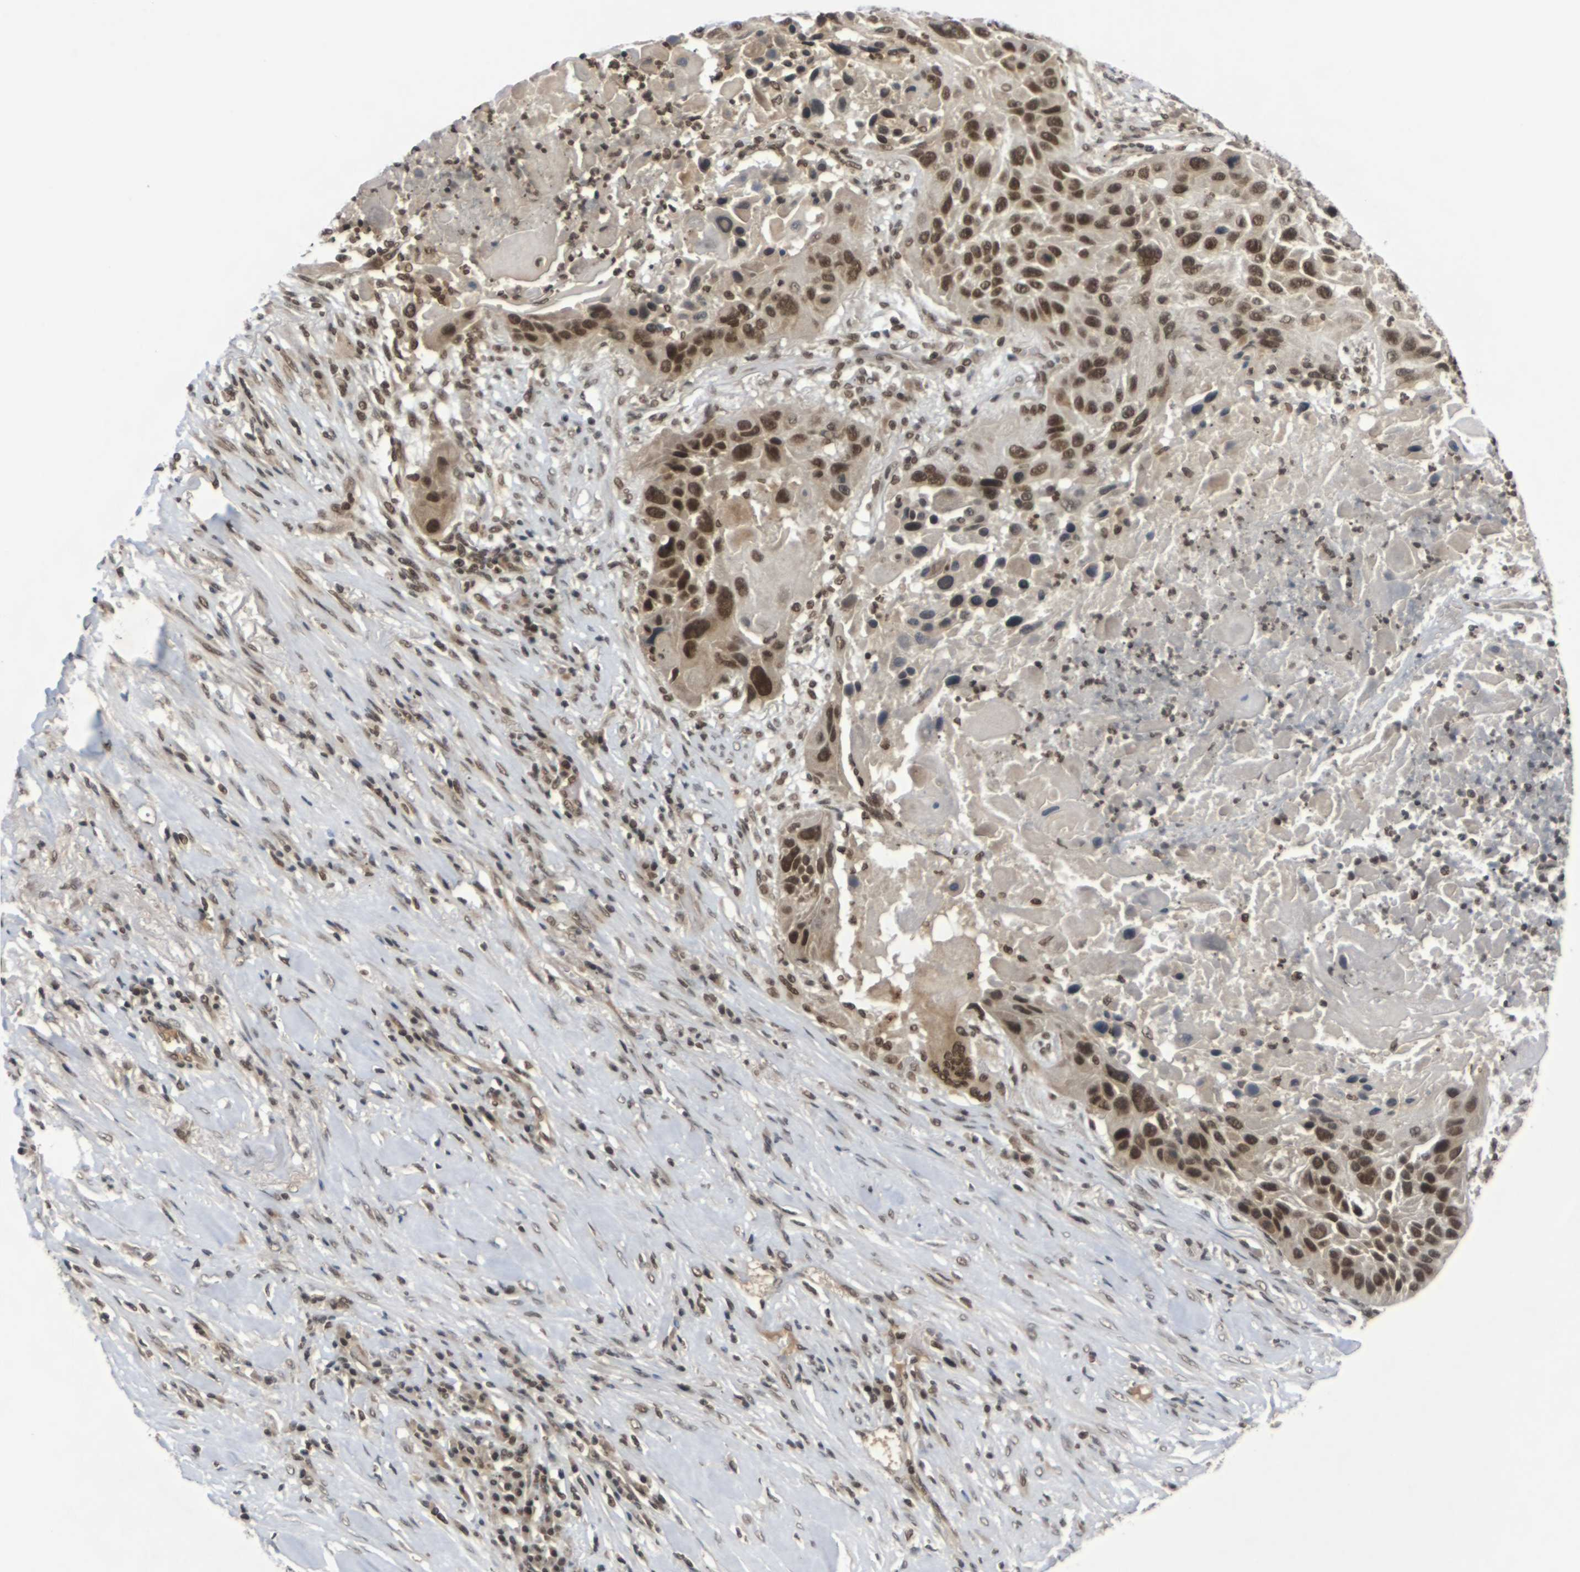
{"staining": {"intensity": "strong", "quantity": ">75%", "location": "cytoplasmic/membranous,nuclear"}, "tissue": "lung cancer", "cell_type": "Tumor cells", "image_type": "cancer", "snomed": [{"axis": "morphology", "description": "Squamous cell carcinoma, NOS"}, {"axis": "topography", "description": "Lung"}], "caption": "Lung squamous cell carcinoma tissue exhibits strong cytoplasmic/membranous and nuclear staining in approximately >75% of tumor cells", "gene": "NELFA", "patient": {"sex": "male", "age": 57}}